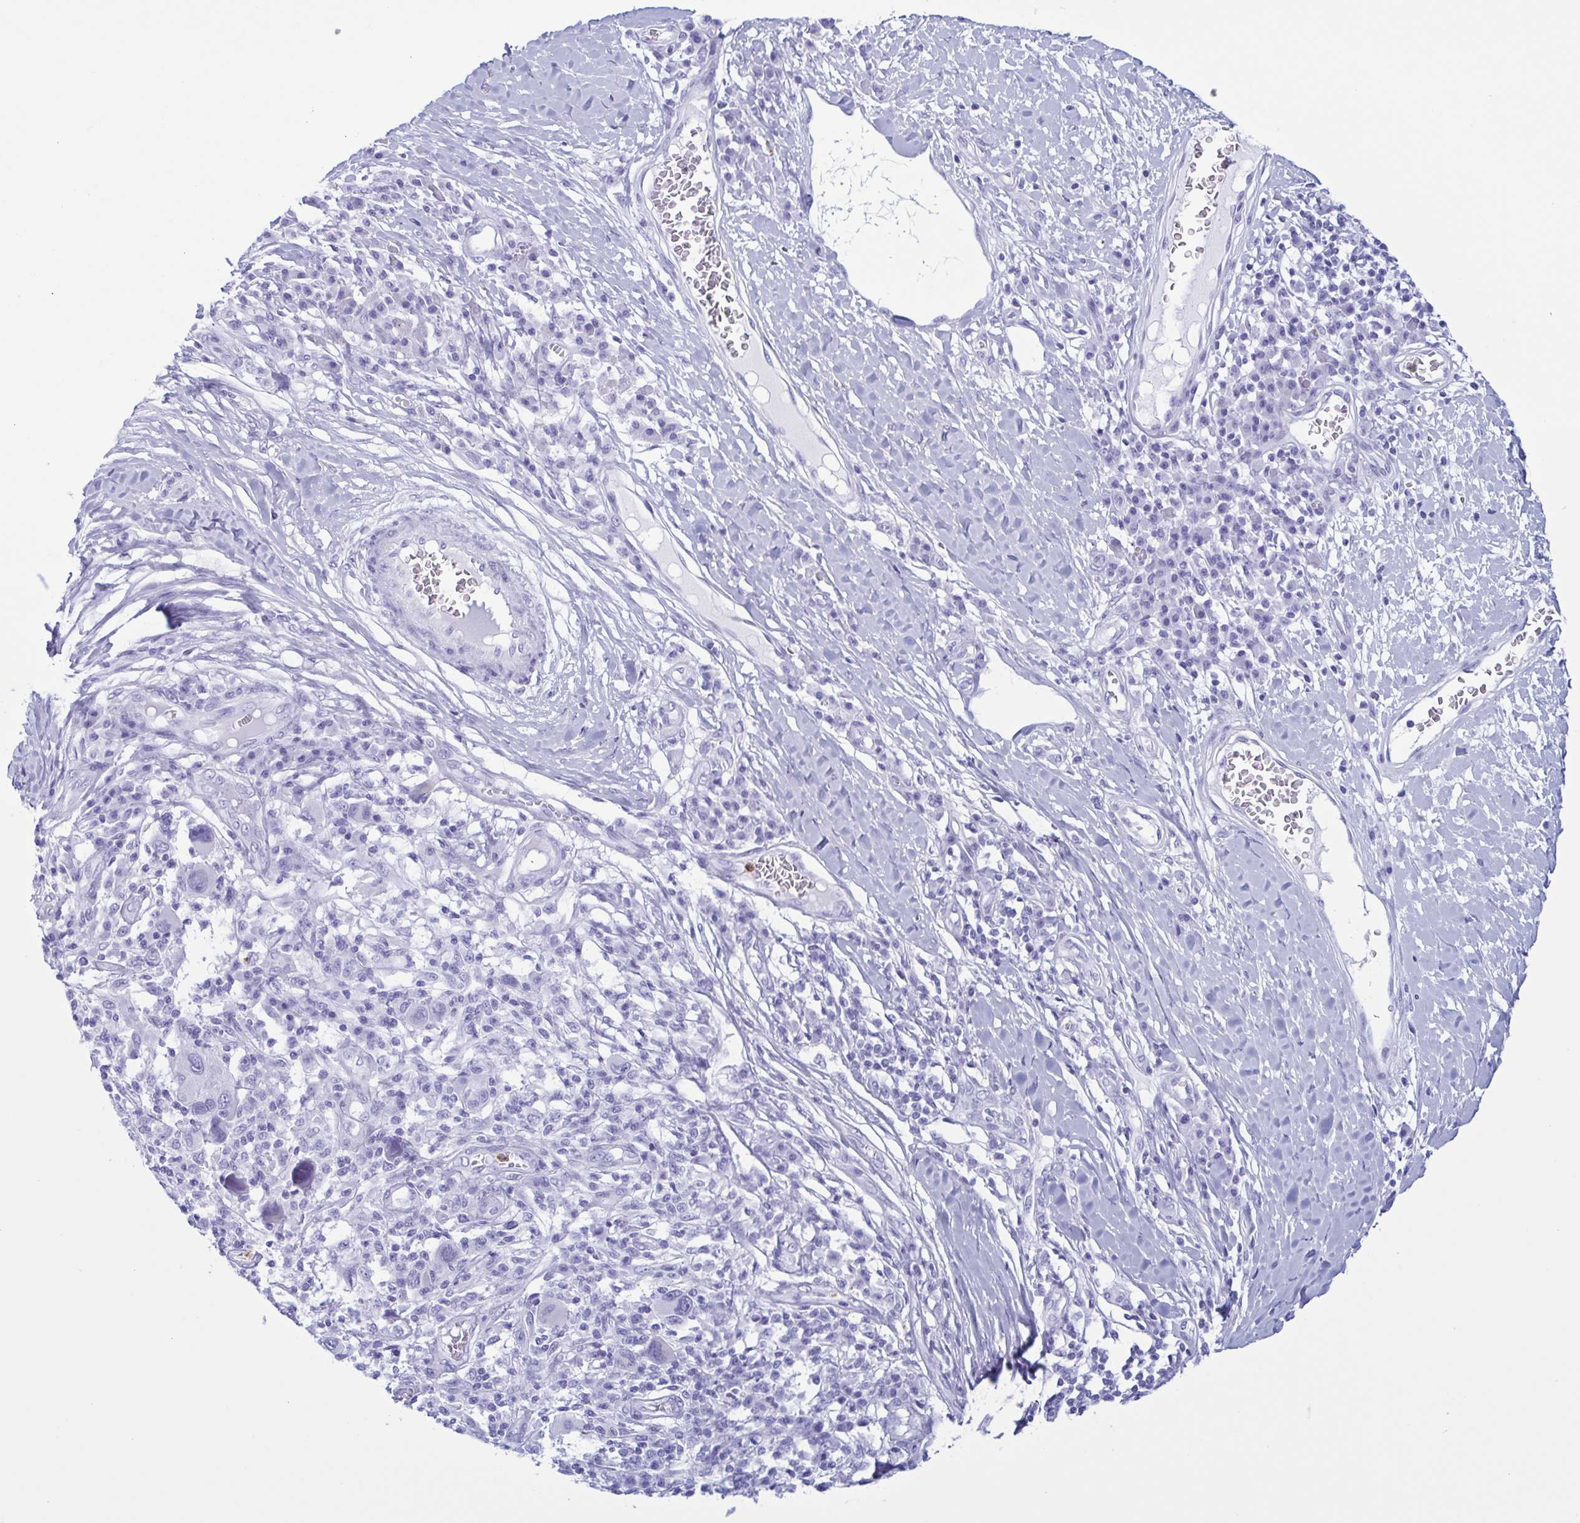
{"staining": {"intensity": "negative", "quantity": "none", "location": "none"}, "tissue": "melanoma", "cell_type": "Tumor cells", "image_type": "cancer", "snomed": [{"axis": "morphology", "description": "Malignant melanoma, NOS"}, {"axis": "topography", "description": "Skin"}], "caption": "IHC image of melanoma stained for a protein (brown), which demonstrates no staining in tumor cells.", "gene": "LTF", "patient": {"sex": "male", "age": 53}}